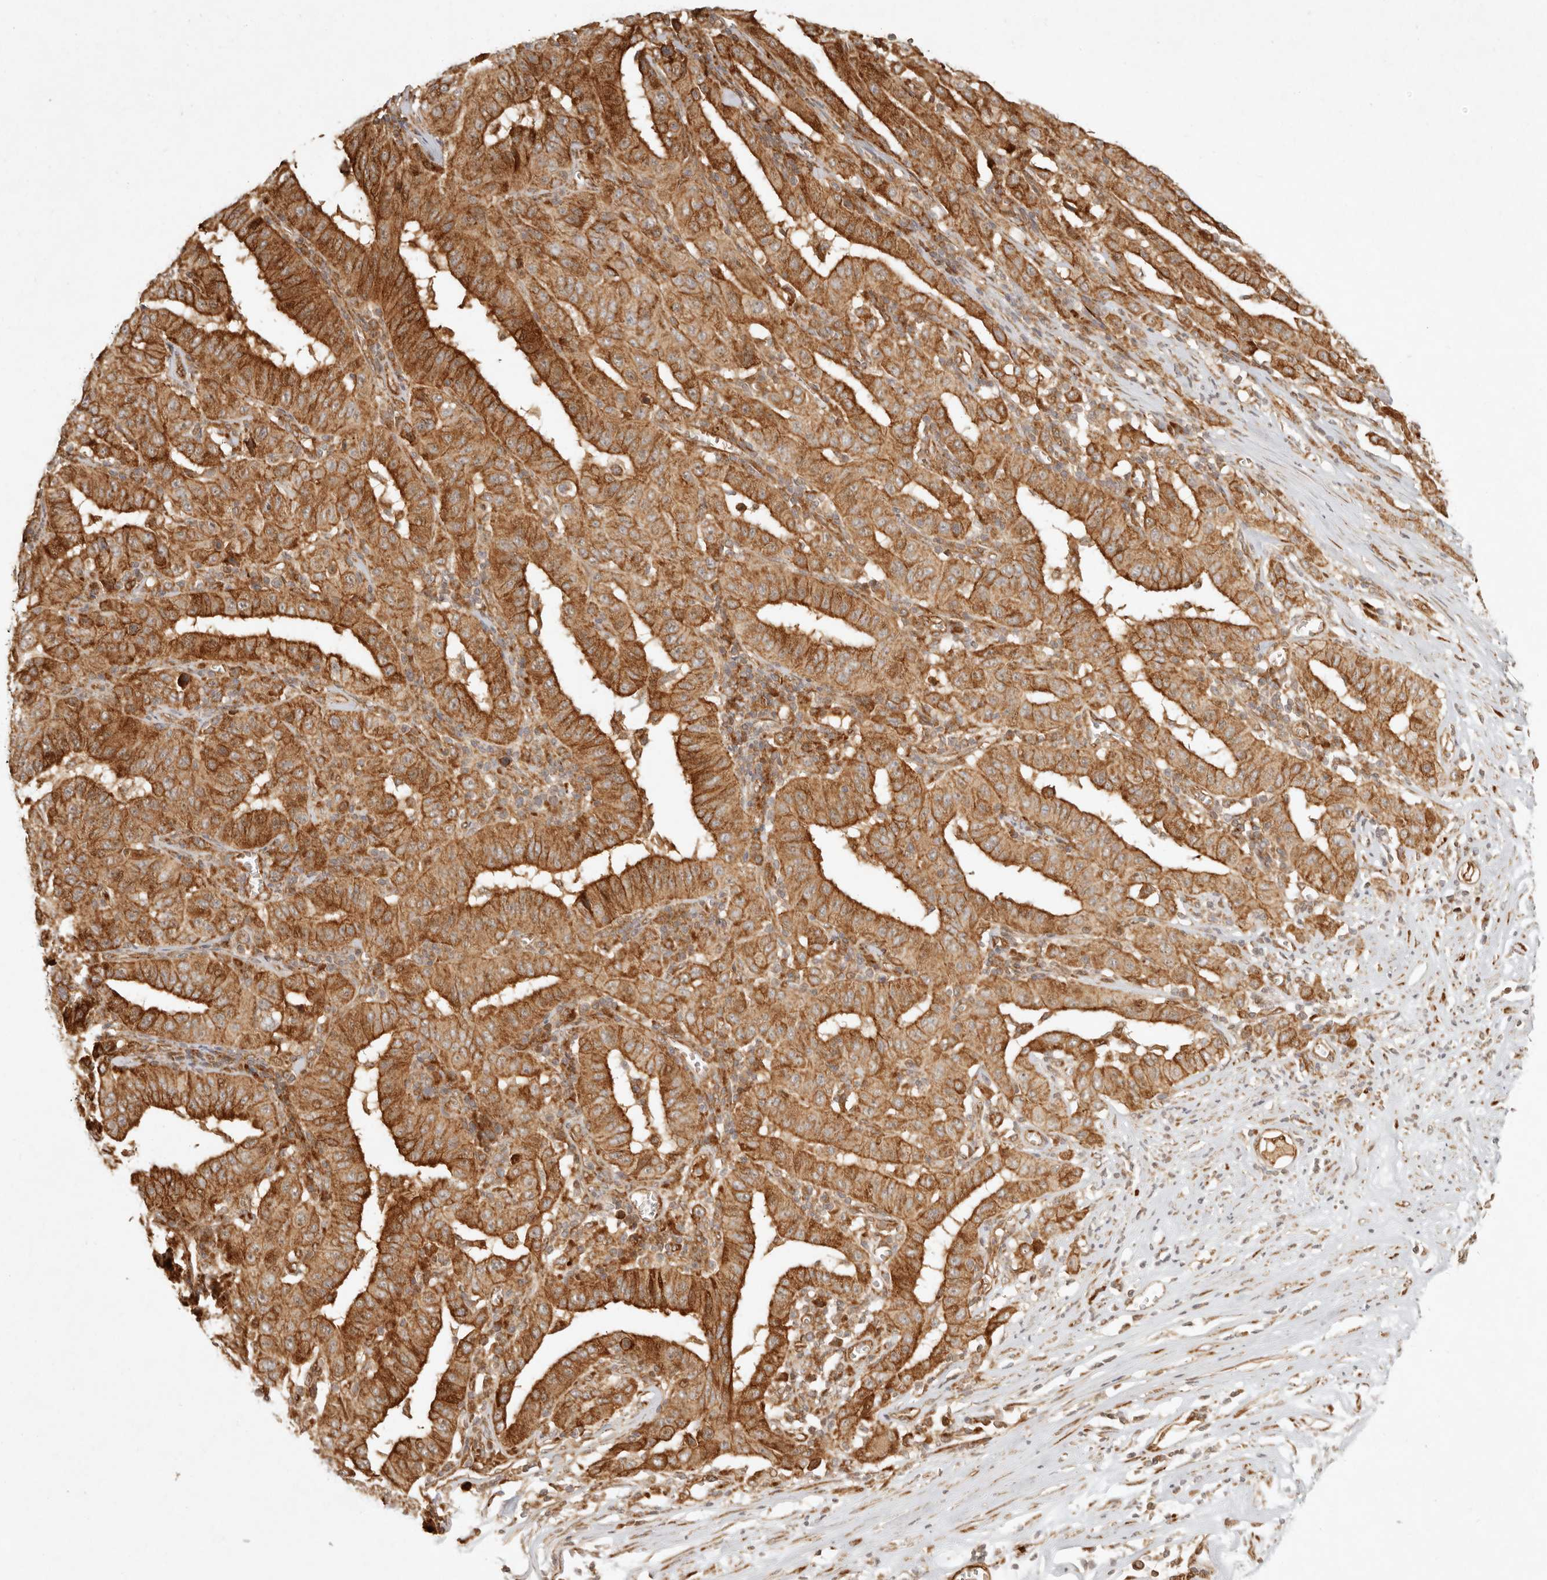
{"staining": {"intensity": "strong", "quantity": ">75%", "location": "cytoplasmic/membranous"}, "tissue": "pancreatic cancer", "cell_type": "Tumor cells", "image_type": "cancer", "snomed": [{"axis": "morphology", "description": "Adenocarcinoma, NOS"}, {"axis": "topography", "description": "Pancreas"}], "caption": "Adenocarcinoma (pancreatic) stained with a protein marker exhibits strong staining in tumor cells.", "gene": "KLHL38", "patient": {"sex": "male", "age": 63}}